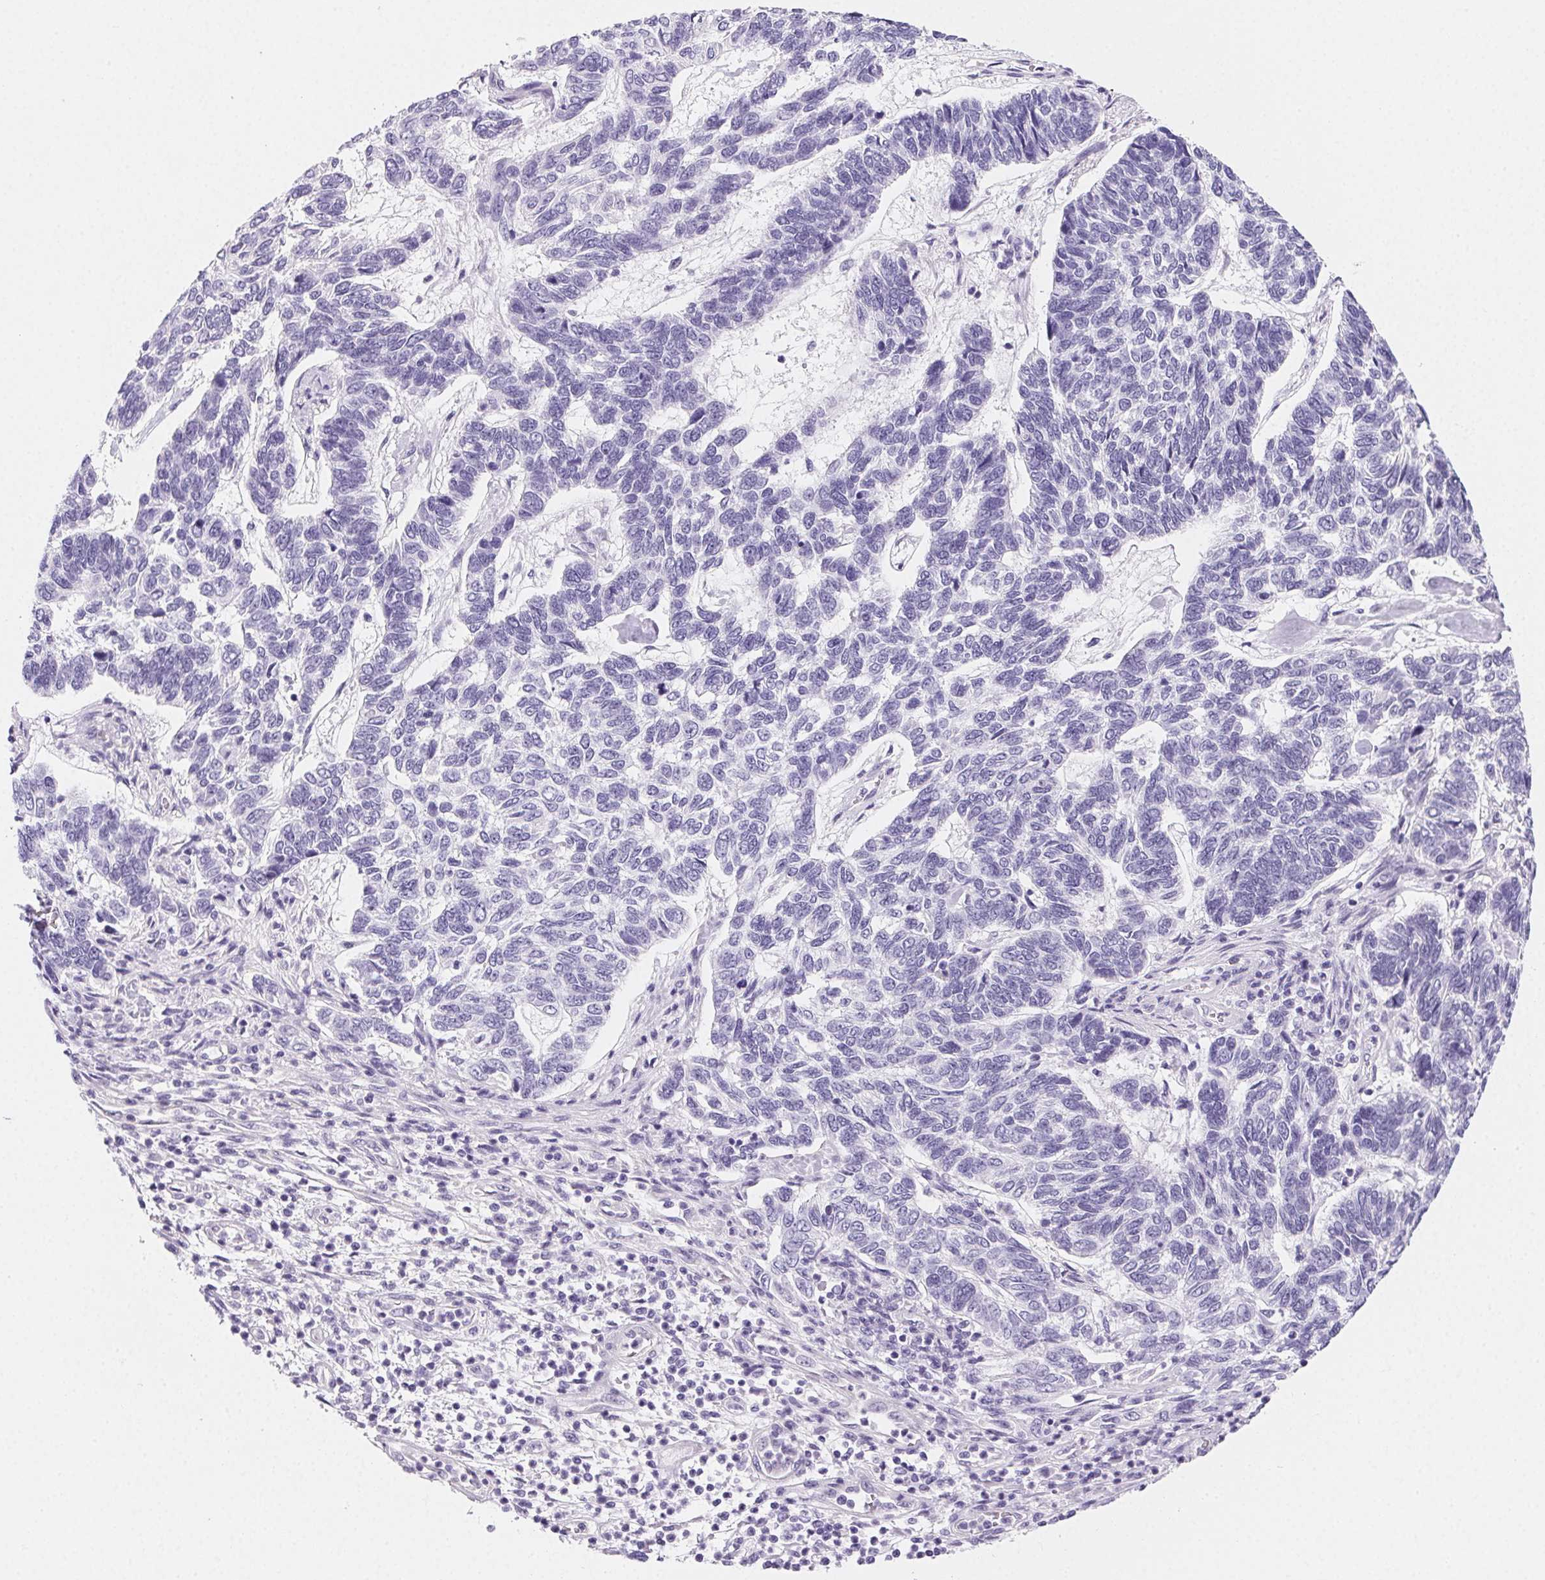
{"staining": {"intensity": "negative", "quantity": "none", "location": "none"}, "tissue": "skin cancer", "cell_type": "Tumor cells", "image_type": "cancer", "snomed": [{"axis": "morphology", "description": "Basal cell carcinoma"}, {"axis": "topography", "description": "Skin"}], "caption": "A histopathology image of basal cell carcinoma (skin) stained for a protein reveals no brown staining in tumor cells. Brightfield microscopy of immunohistochemistry (IHC) stained with DAB (3,3'-diaminobenzidine) (brown) and hematoxylin (blue), captured at high magnification.", "gene": "PRSS3", "patient": {"sex": "female", "age": 65}}